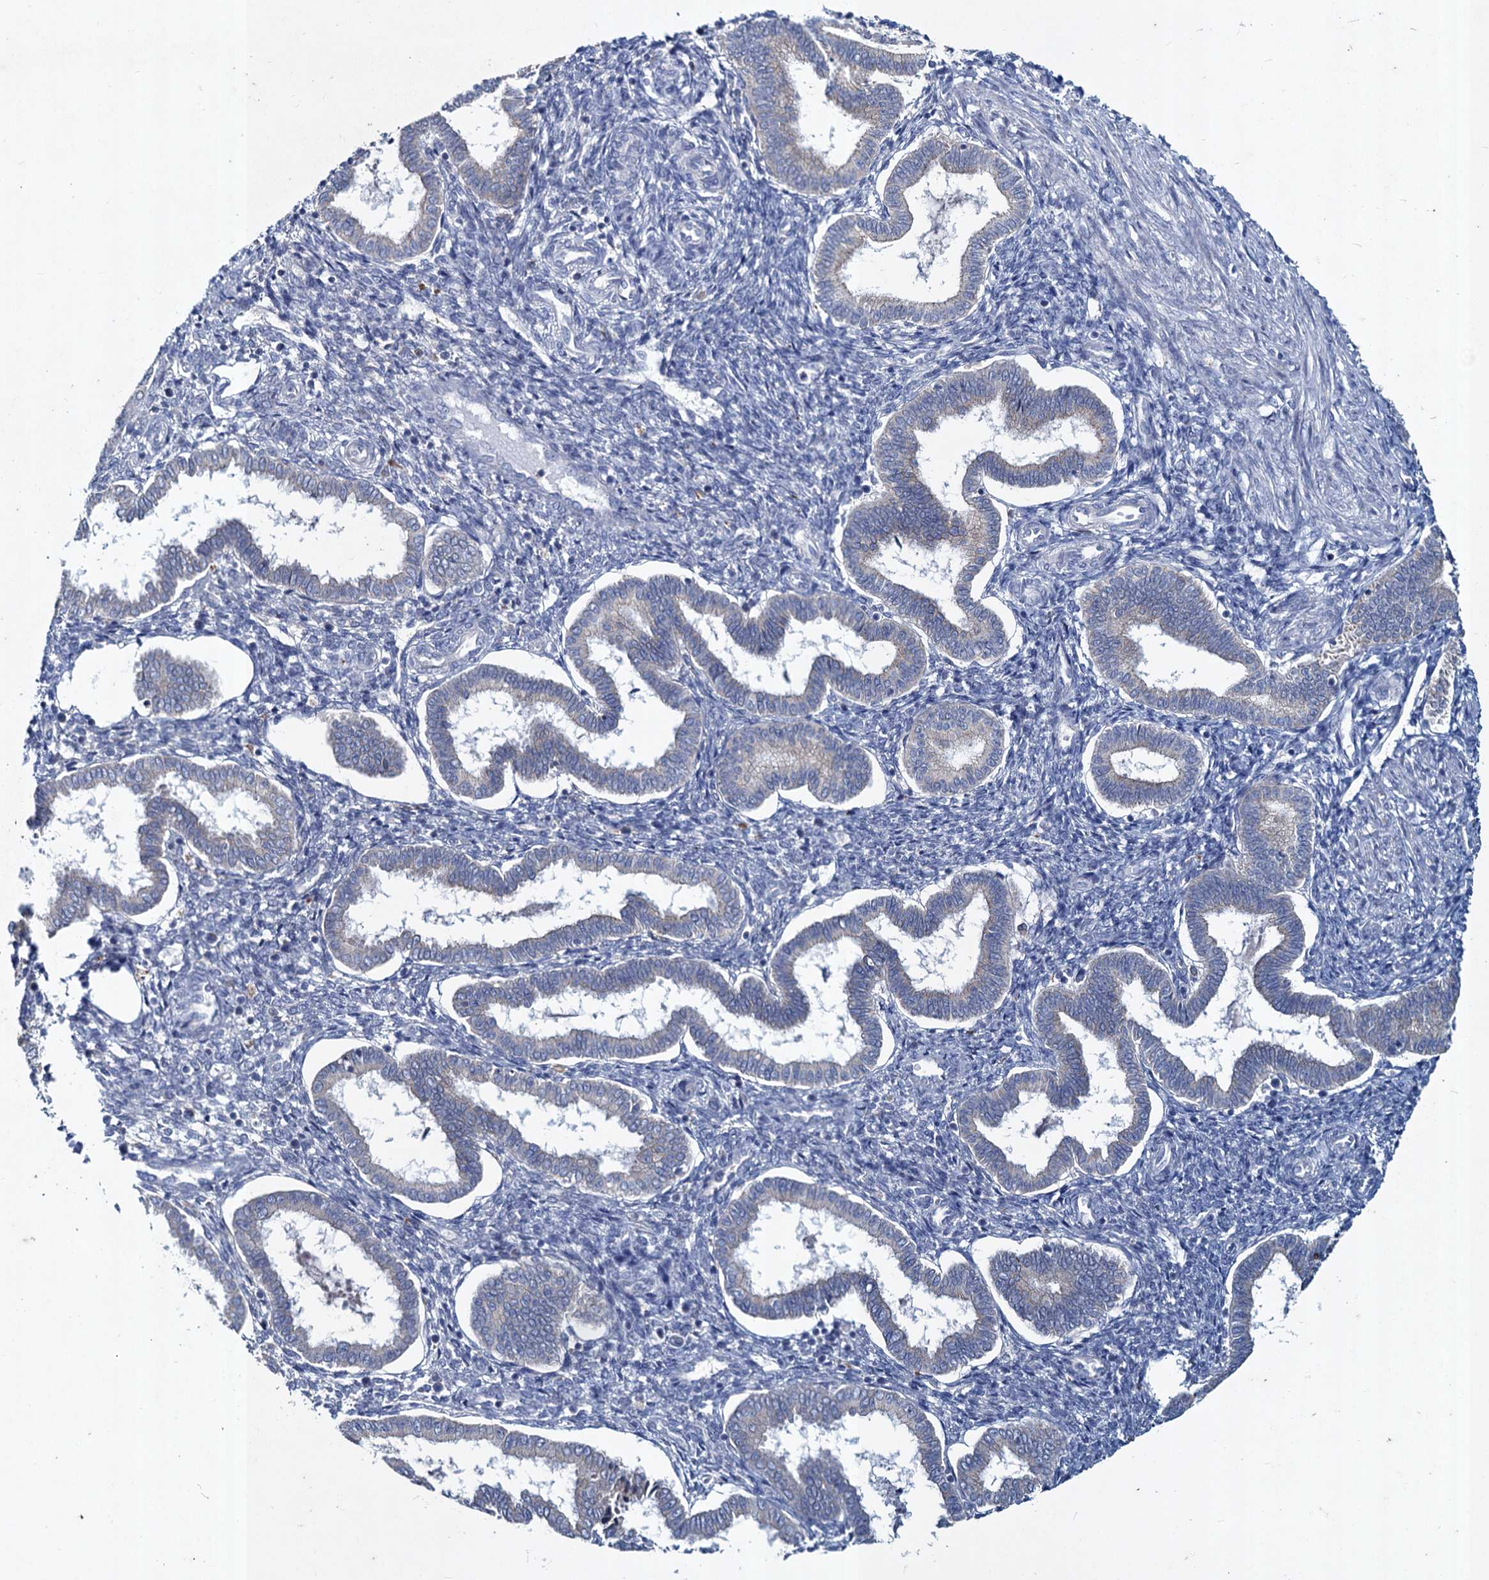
{"staining": {"intensity": "negative", "quantity": "none", "location": "none"}, "tissue": "endometrium", "cell_type": "Cells in endometrial stroma", "image_type": "normal", "snomed": [{"axis": "morphology", "description": "Normal tissue, NOS"}, {"axis": "topography", "description": "Endometrium"}], "caption": "Immunohistochemical staining of normal human endometrium reveals no significant positivity in cells in endometrial stroma.", "gene": "TMX2", "patient": {"sex": "female", "age": 24}}